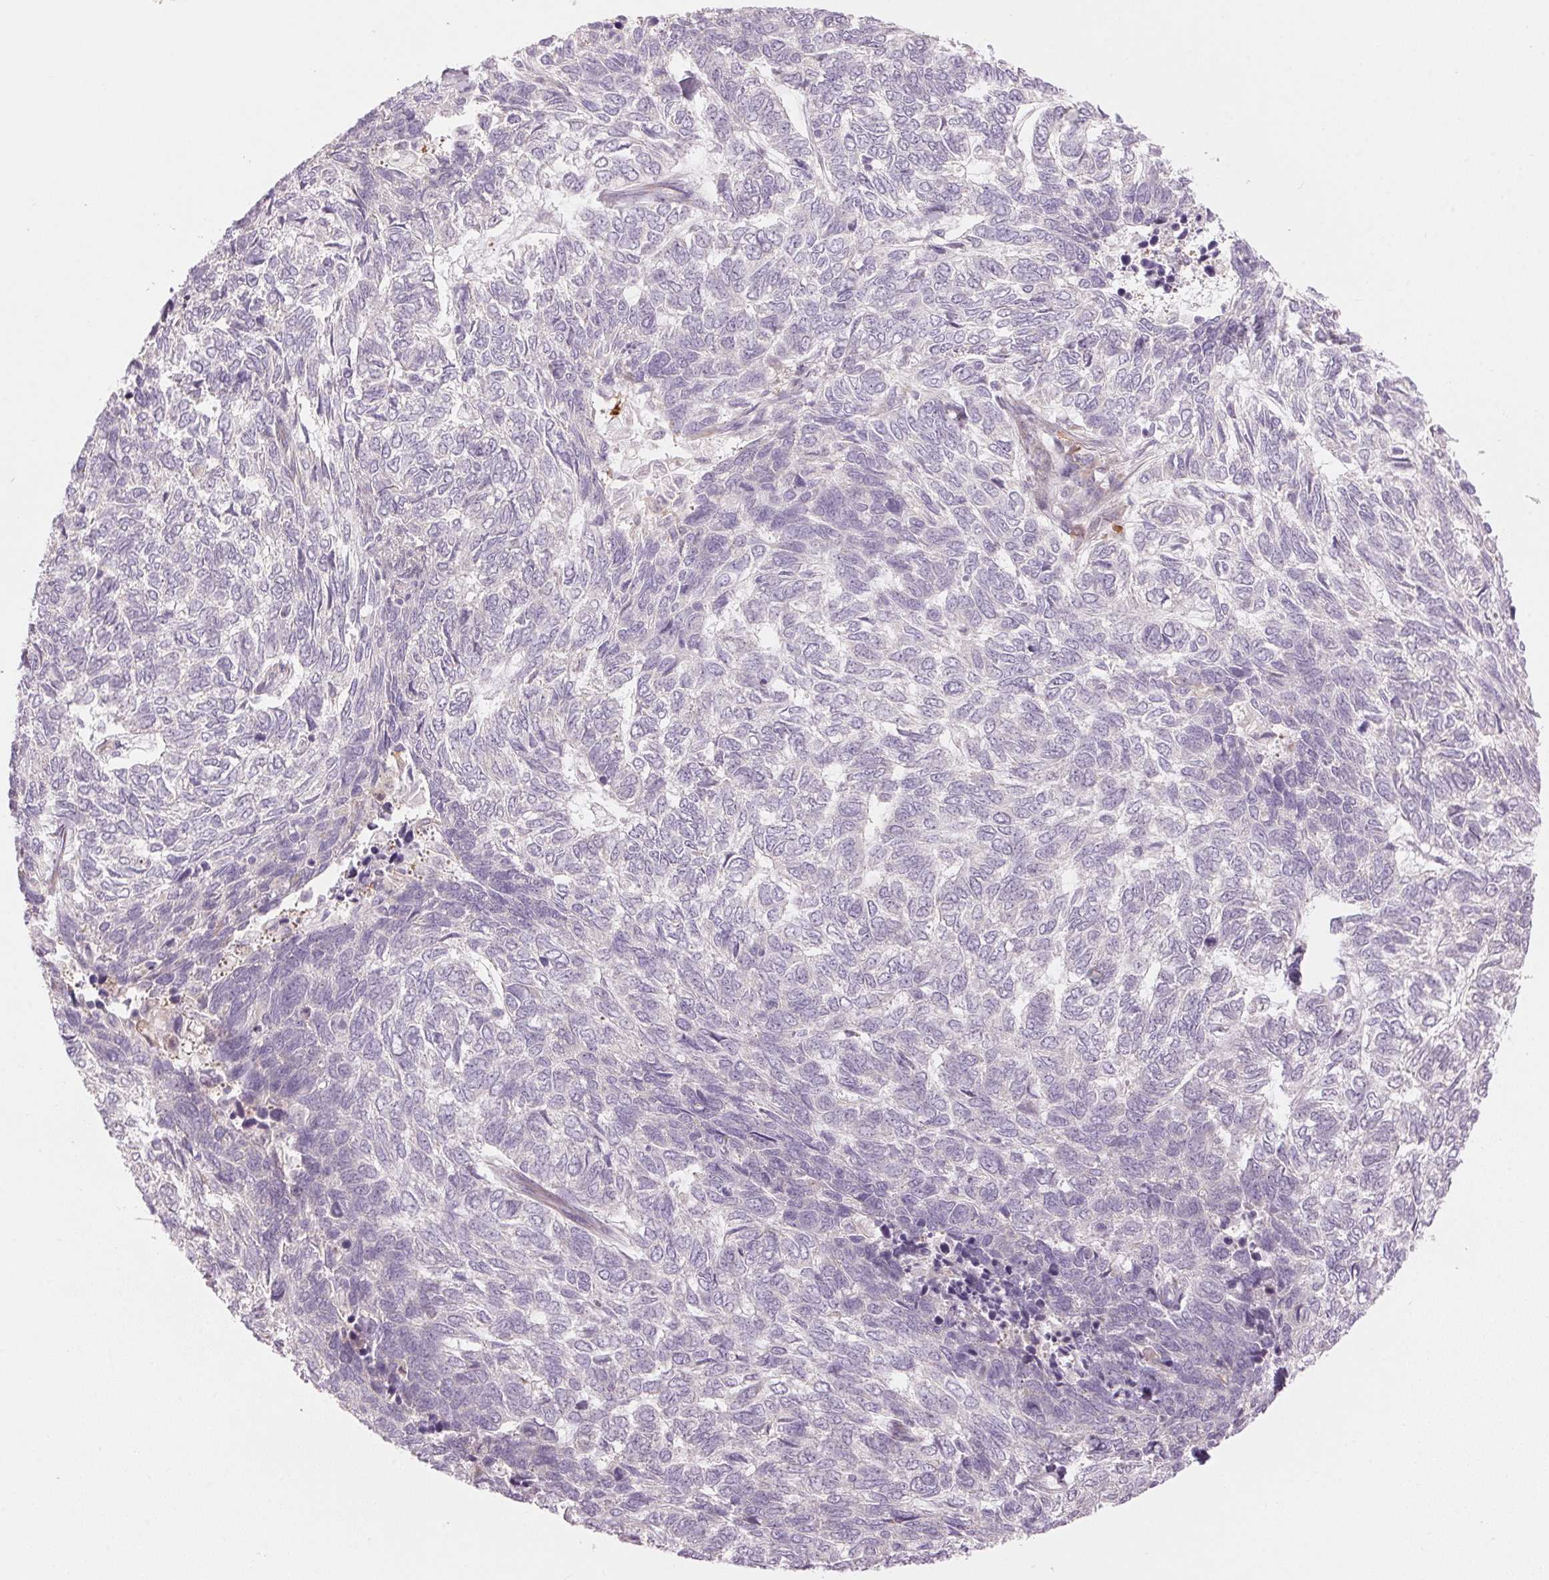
{"staining": {"intensity": "negative", "quantity": "none", "location": "none"}, "tissue": "skin cancer", "cell_type": "Tumor cells", "image_type": "cancer", "snomed": [{"axis": "morphology", "description": "Basal cell carcinoma"}, {"axis": "topography", "description": "Skin"}], "caption": "A histopathology image of skin cancer (basal cell carcinoma) stained for a protein exhibits no brown staining in tumor cells.", "gene": "GNMT", "patient": {"sex": "female", "age": 65}}